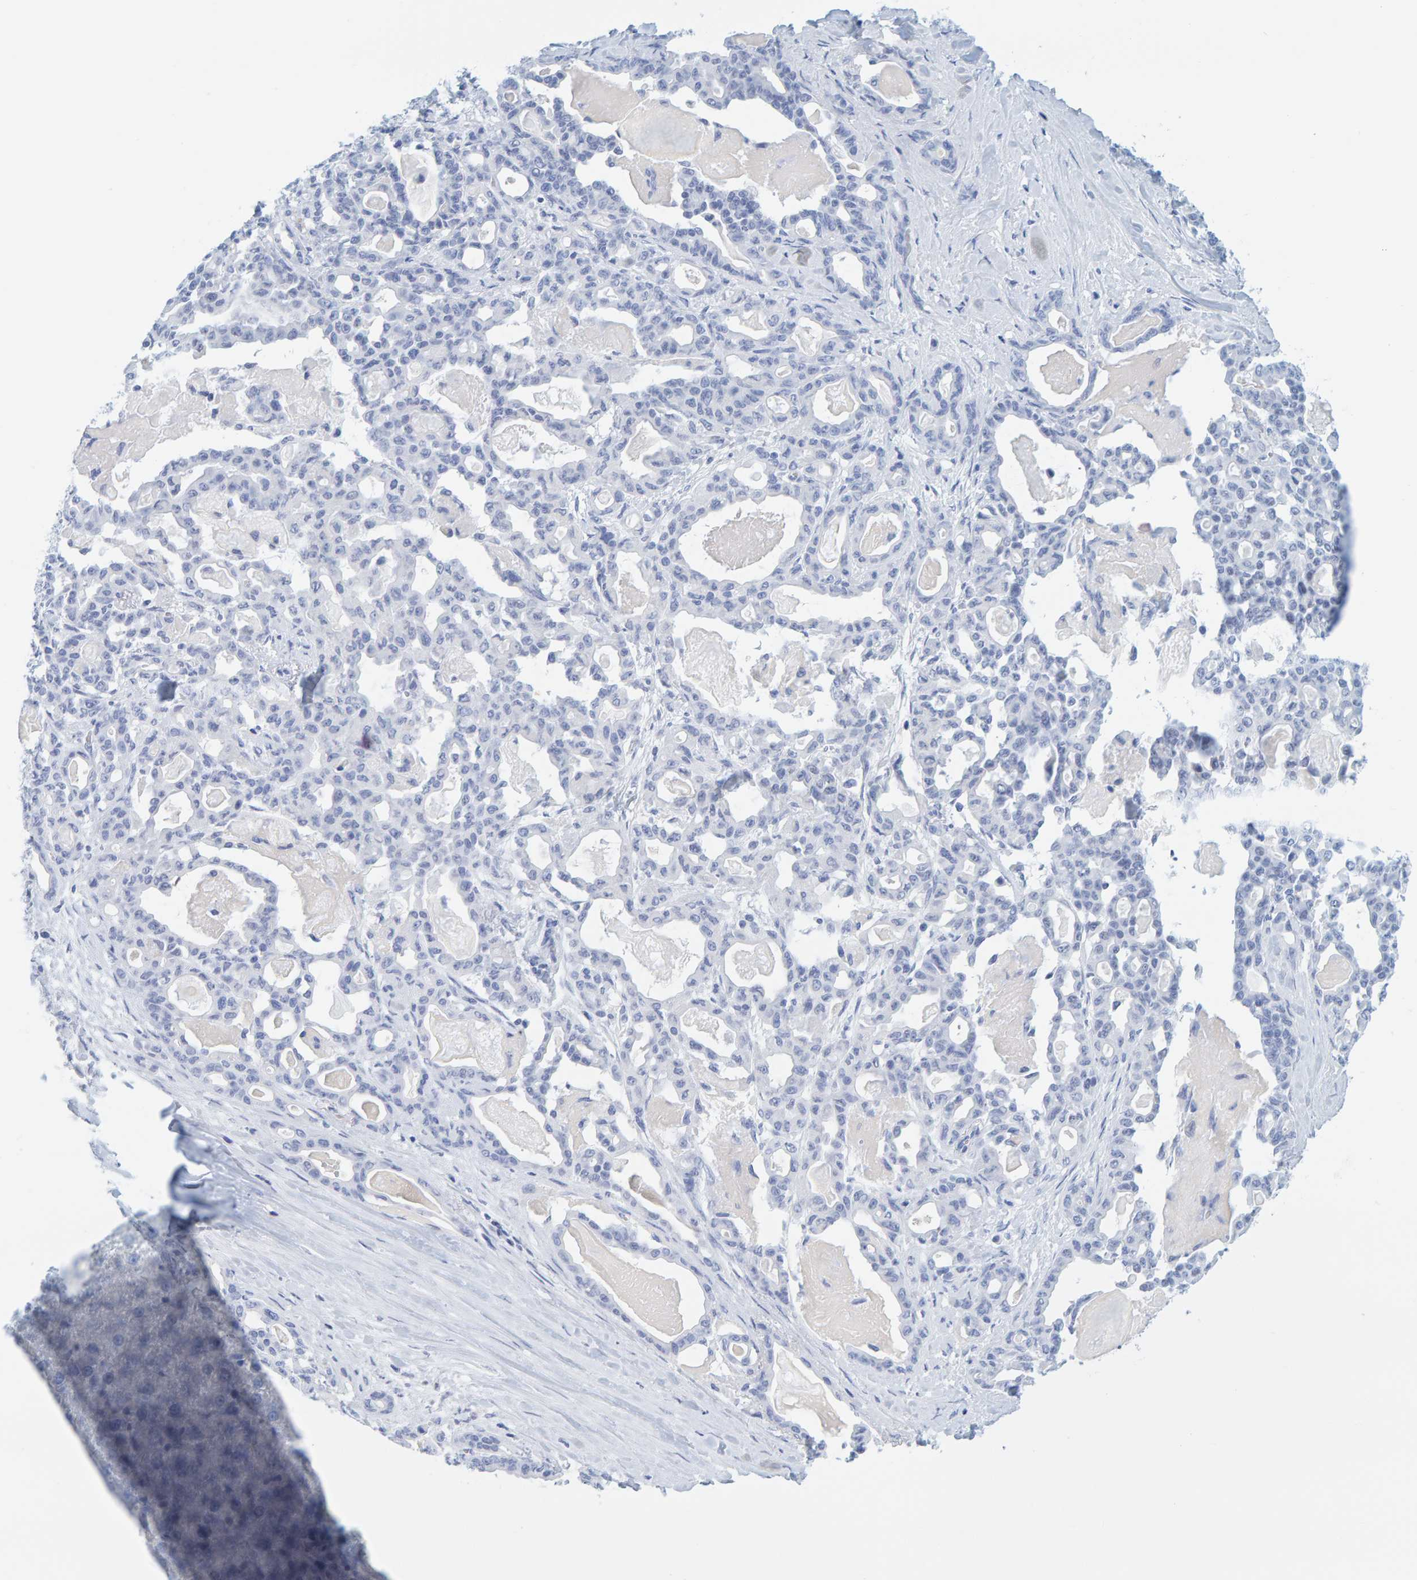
{"staining": {"intensity": "negative", "quantity": "none", "location": "none"}, "tissue": "pancreatic cancer", "cell_type": "Tumor cells", "image_type": "cancer", "snomed": [{"axis": "morphology", "description": "Adenocarcinoma, NOS"}, {"axis": "topography", "description": "Pancreas"}], "caption": "Adenocarcinoma (pancreatic) stained for a protein using immunohistochemistry exhibits no staining tumor cells.", "gene": "SFTPC", "patient": {"sex": "male", "age": 63}}